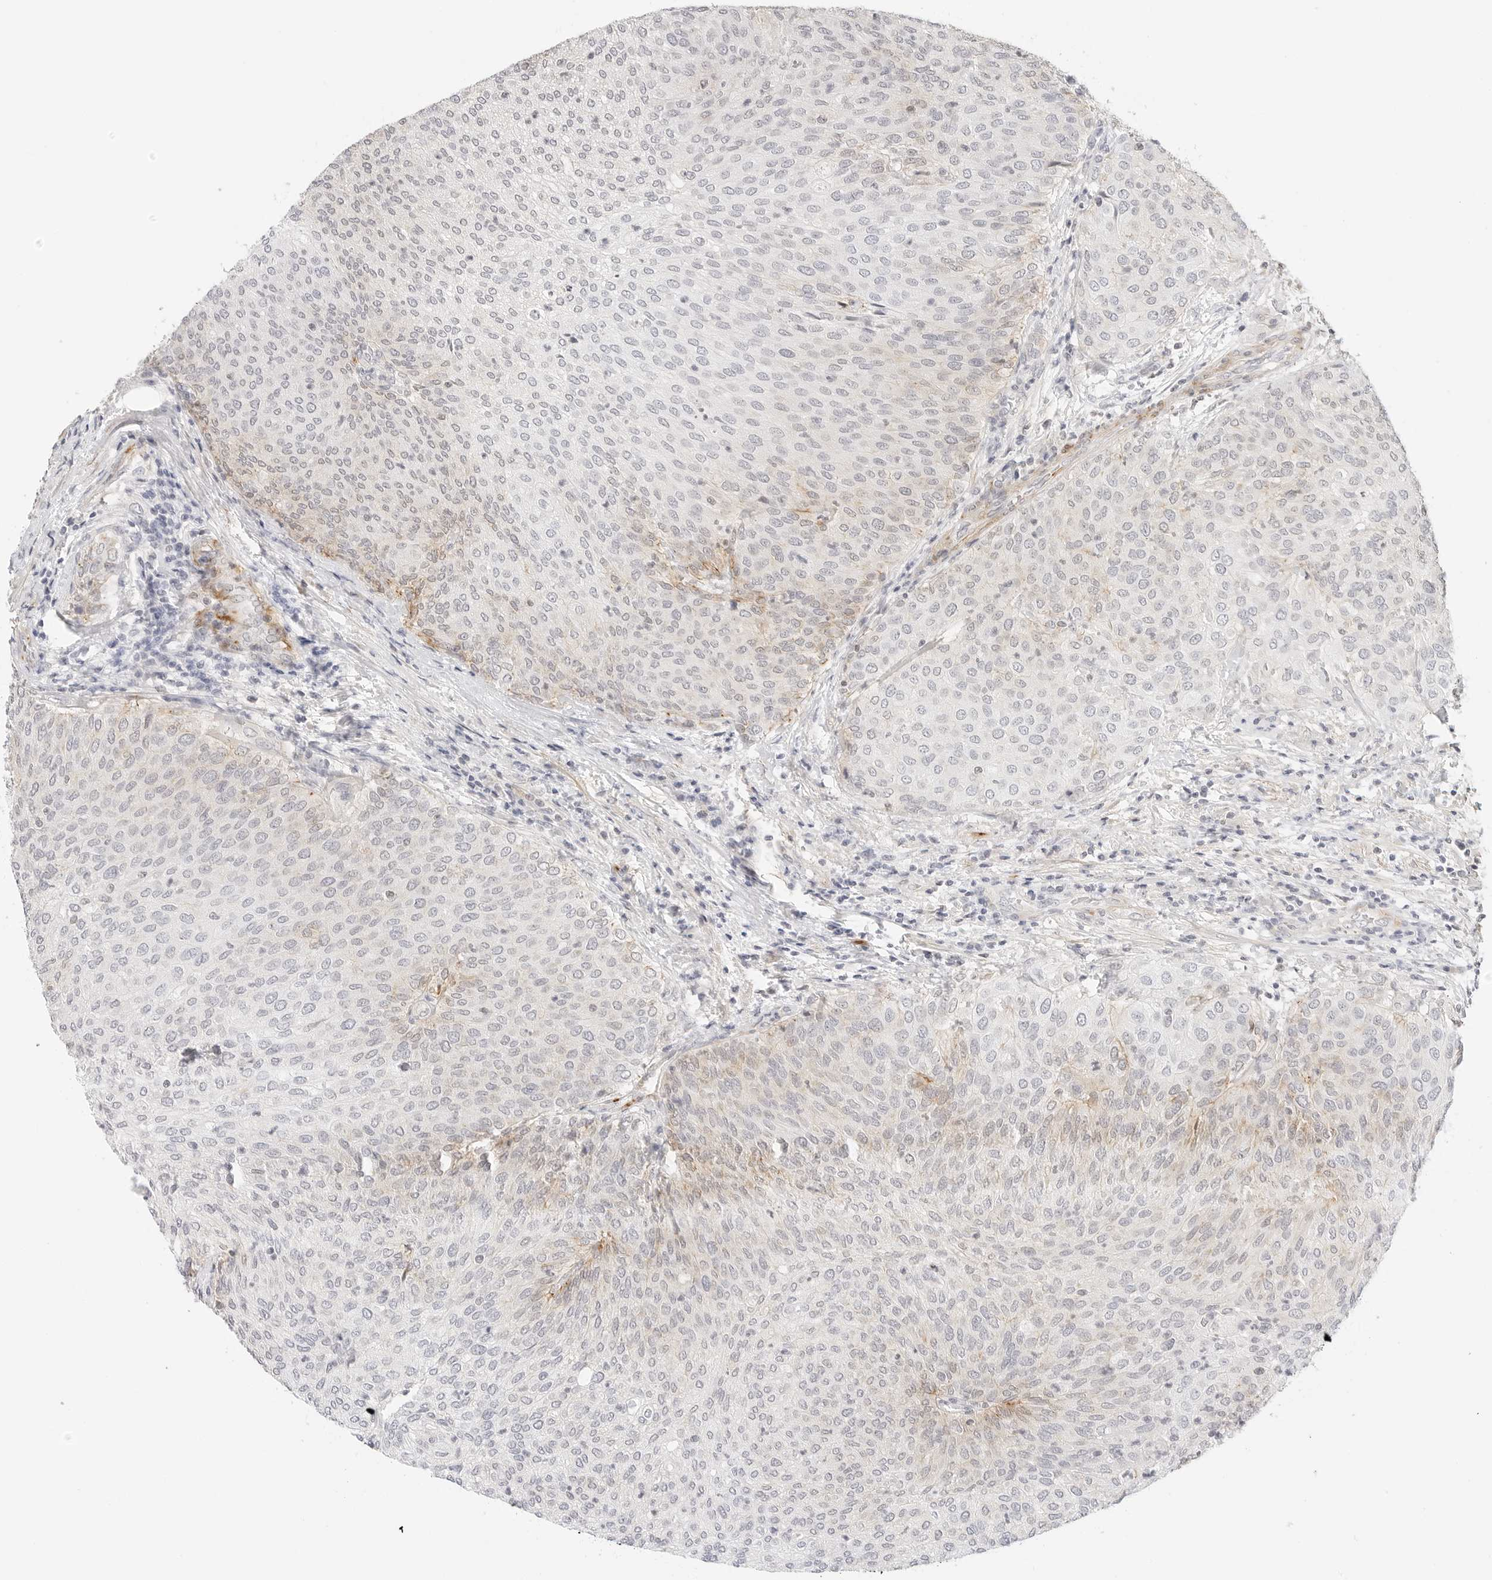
{"staining": {"intensity": "moderate", "quantity": "<25%", "location": "cytoplasmic/membranous"}, "tissue": "urothelial cancer", "cell_type": "Tumor cells", "image_type": "cancer", "snomed": [{"axis": "morphology", "description": "Urothelial carcinoma, Low grade"}, {"axis": "topography", "description": "Urinary bladder"}], "caption": "A low amount of moderate cytoplasmic/membranous expression is appreciated in about <25% of tumor cells in urothelial carcinoma (low-grade) tissue.", "gene": "PCDH19", "patient": {"sex": "female", "age": 79}}